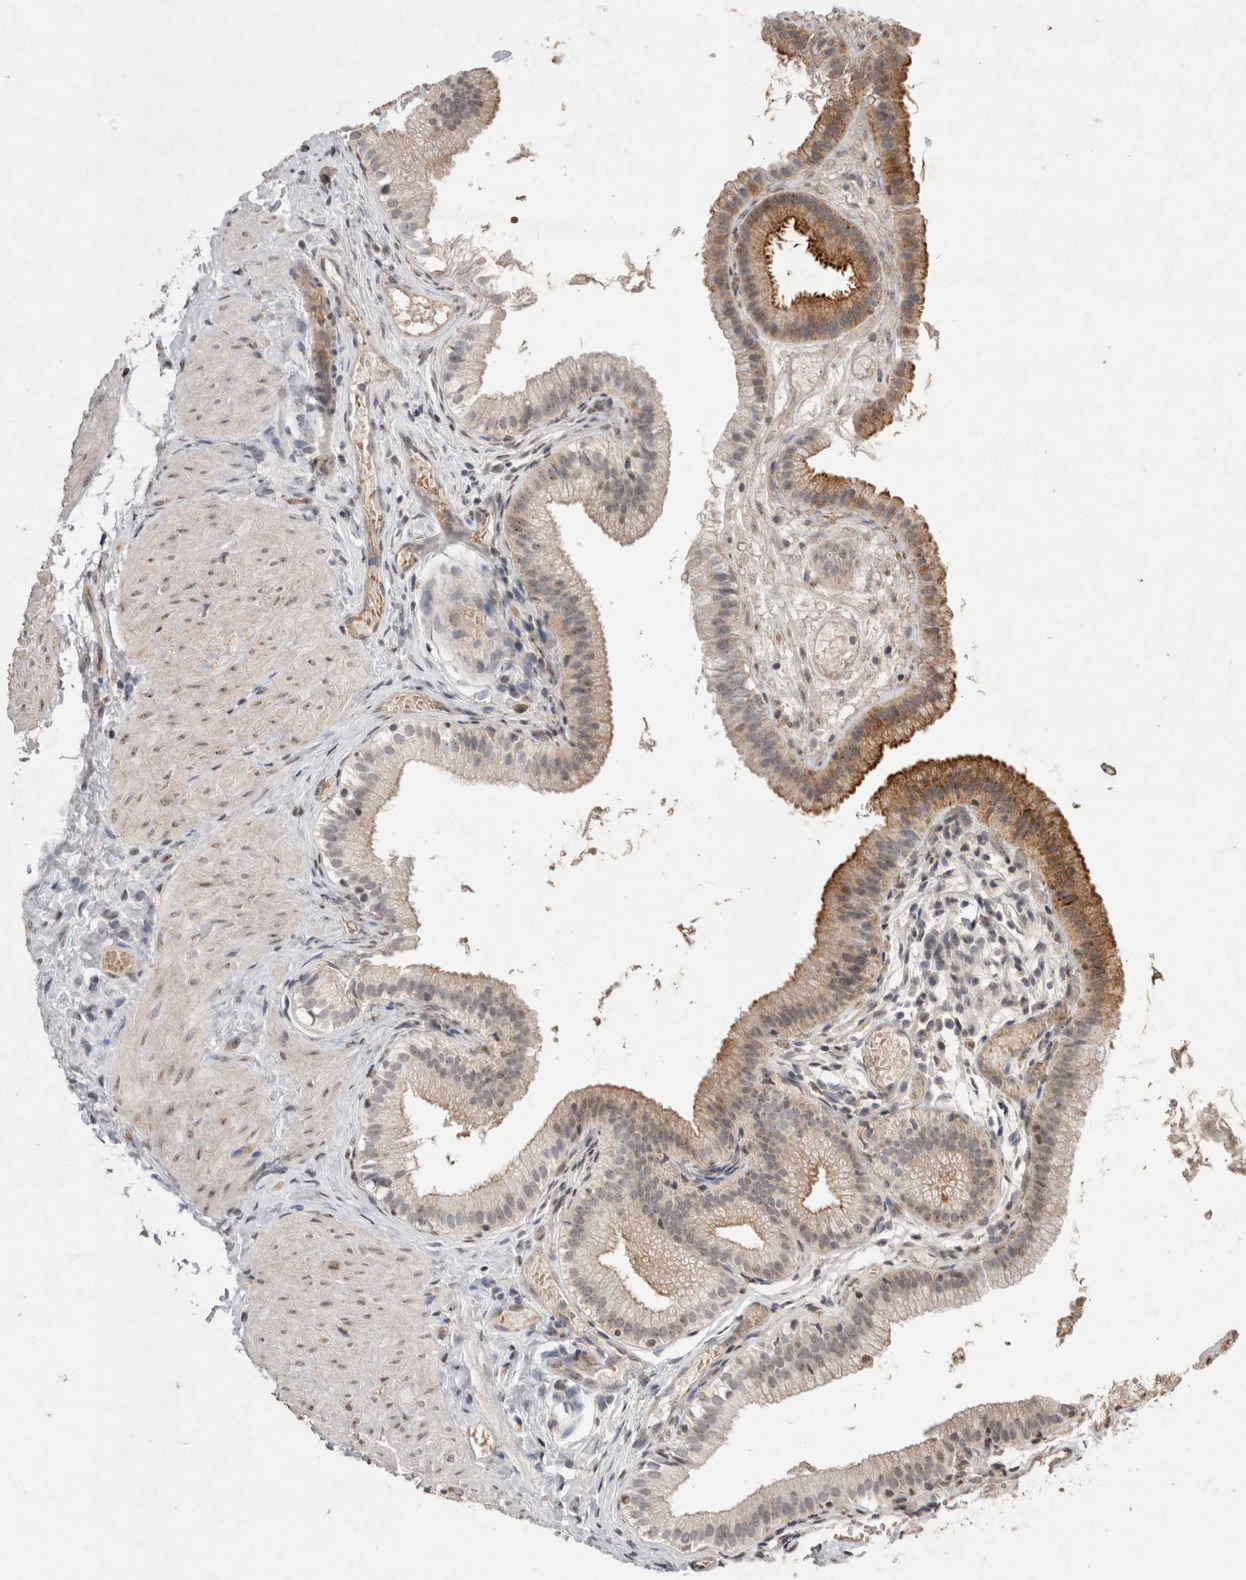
{"staining": {"intensity": "moderate", "quantity": "25%-75%", "location": "cytoplasmic/membranous,nuclear"}, "tissue": "gallbladder", "cell_type": "Glandular cells", "image_type": "normal", "snomed": [{"axis": "morphology", "description": "Normal tissue, NOS"}, {"axis": "topography", "description": "Gallbladder"}], "caption": "This is a micrograph of immunohistochemistry (IHC) staining of unremarkable gallbladder, which shows moderate staining in the cytoplasmic/membranous,nuclear of glandular cells.", "gene": "STK11", "patient": {"sex": "female", "age": 26}}